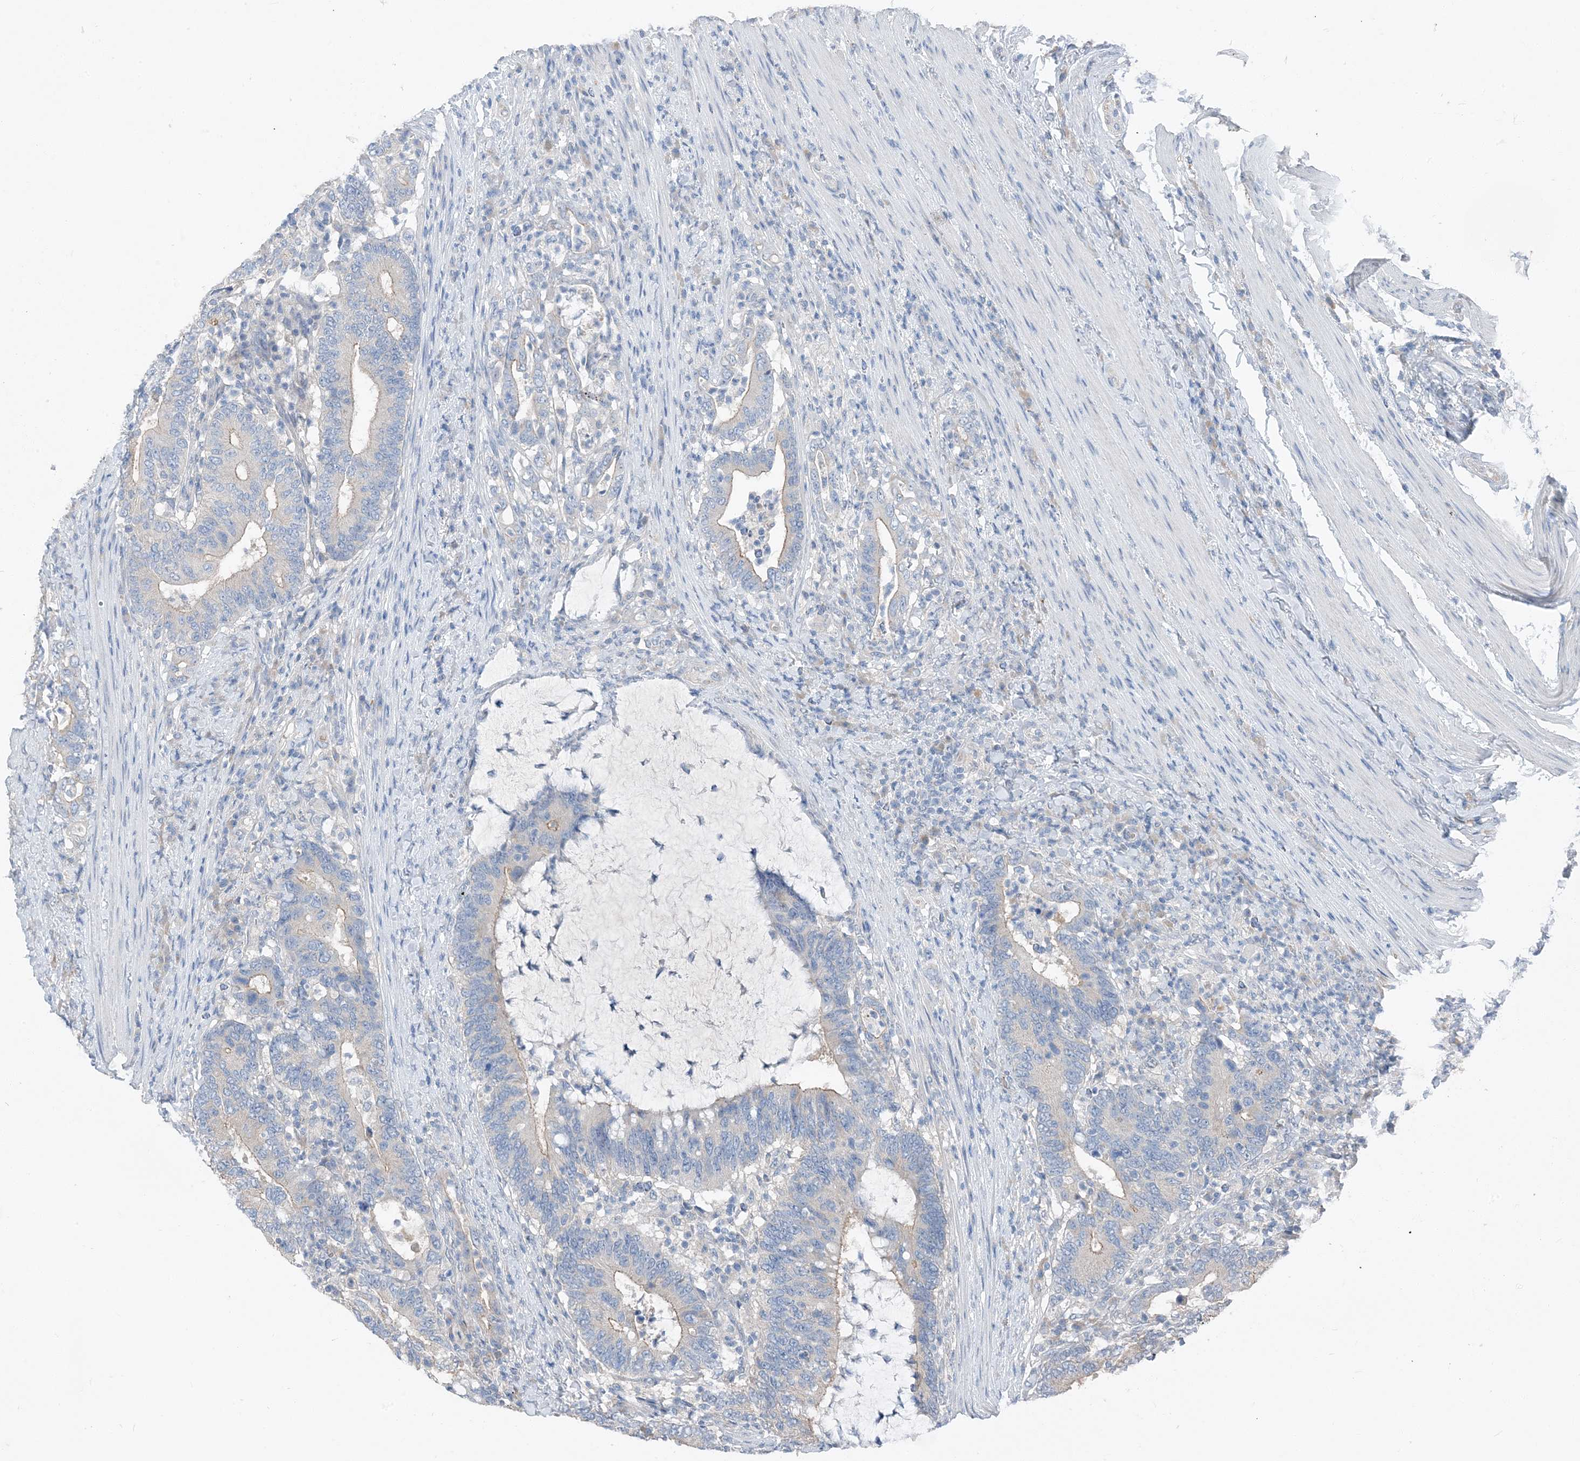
{"staining": {"intensity": "negative", "quantity": "none", "location": "none"}, "tissue": "colorectal cancer", "cell_type": "Tumor cells", "image_type": "cancer", "snomed": [{"axis": "morphology", "description": "Adenocarcinoma, NOS"}, {"axis": "topography", "description": "Colon"}], "caption": "Colorectal cancer (adenocarcinoma) stained for a protein using IHC shows no staining tumor cells.", "gene": "NCOA7", "patient": {"sex": "female", "age": 66}}